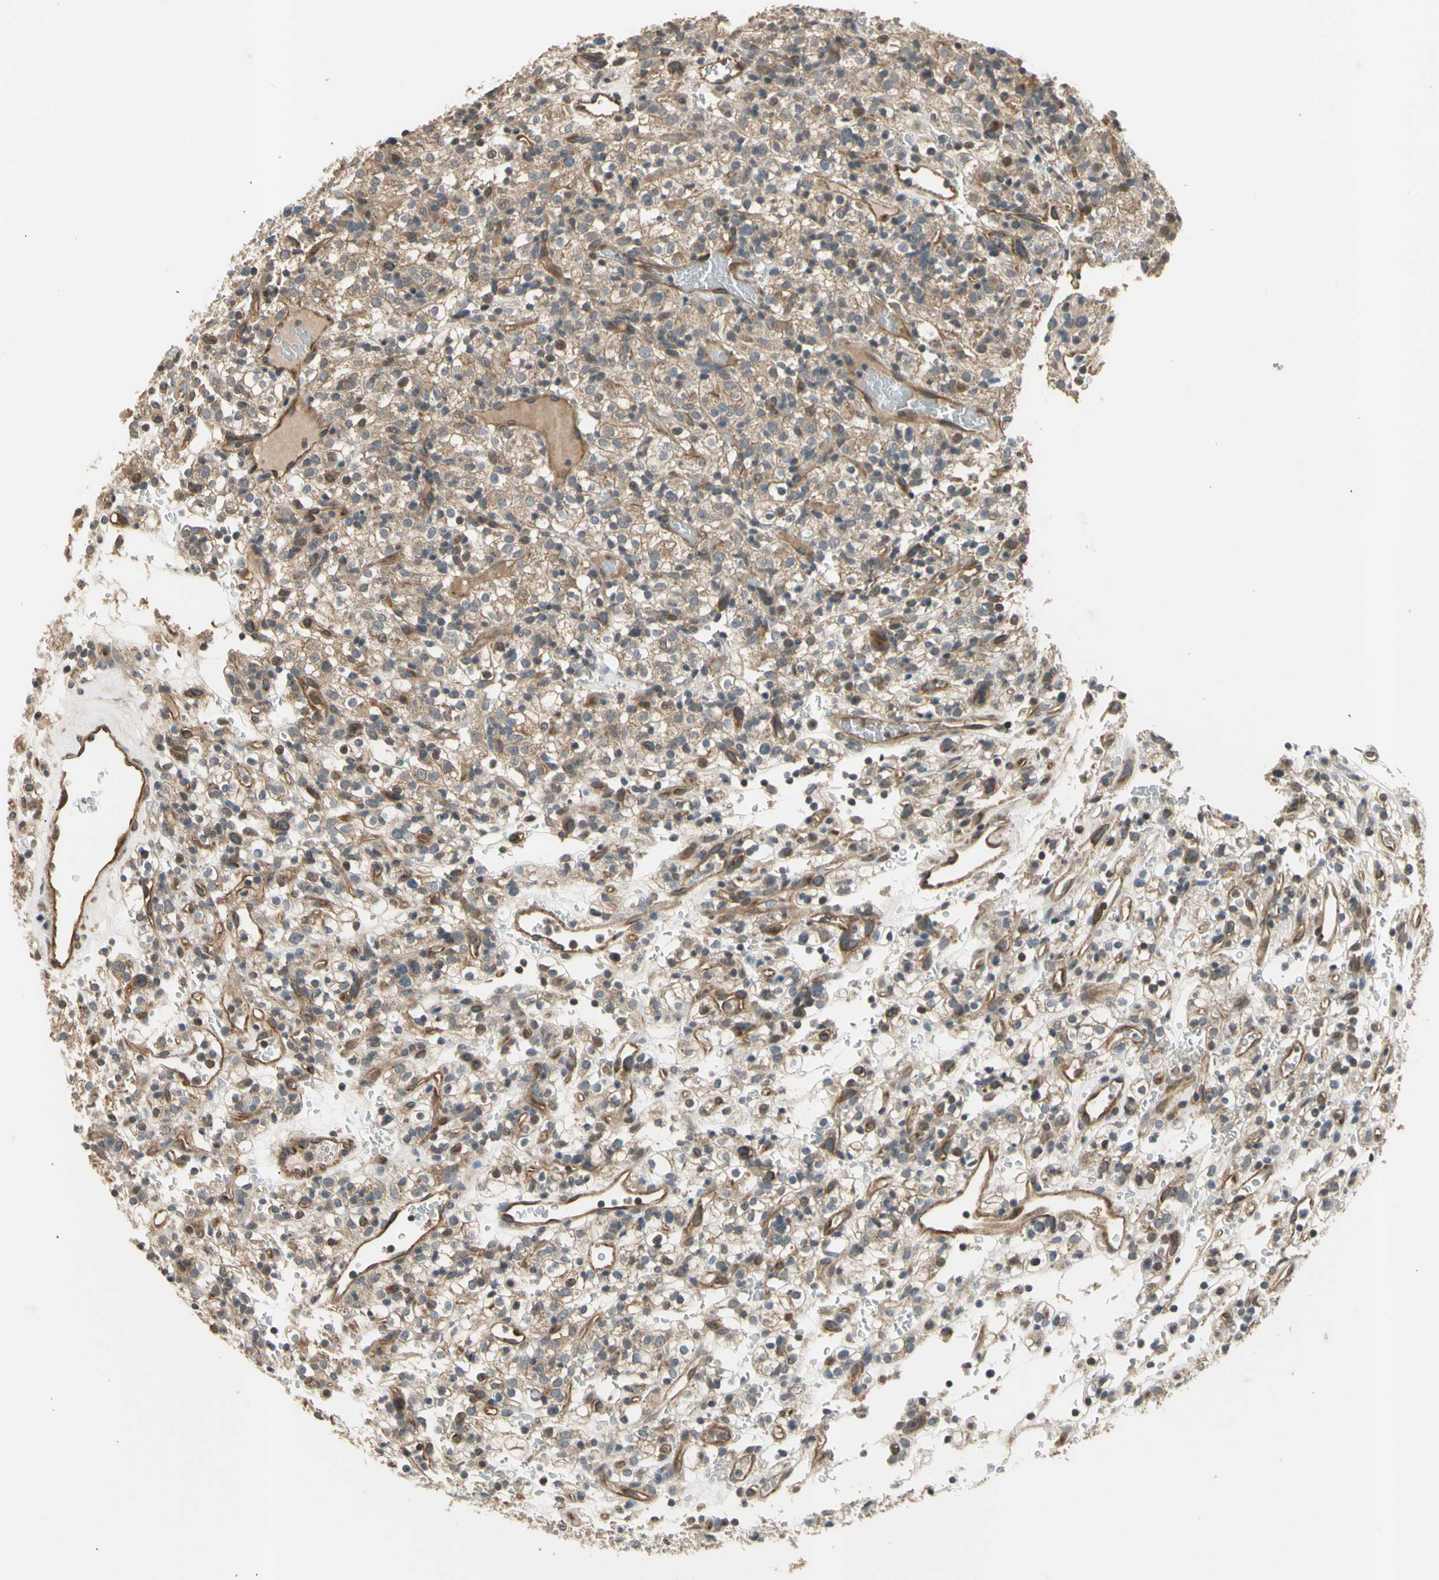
{"staining": {"intensity": "moderate", "quantity": ">75%", "location": "cytoplasmic/membranous"}, "tissue": "renal cancer", "cell_type": "Tumor cells", "image_type": "cancer", "snomed": [{"axis": "morphology", "description": "Normal tissue, NOS"}, {"axis": "morphology", "description": "Adenocarcinoma, NOS"}, {"axis": "topography", "description": "Kidney"}], "caption": "This histopathology image demonstrates IHC staining of renal cancer, with medium moderate cytoplasmic/membranous positivity in about >75% of tumor cells.", "gene": "EFNB2", "patient": {"sex": "female", "age": 72}}